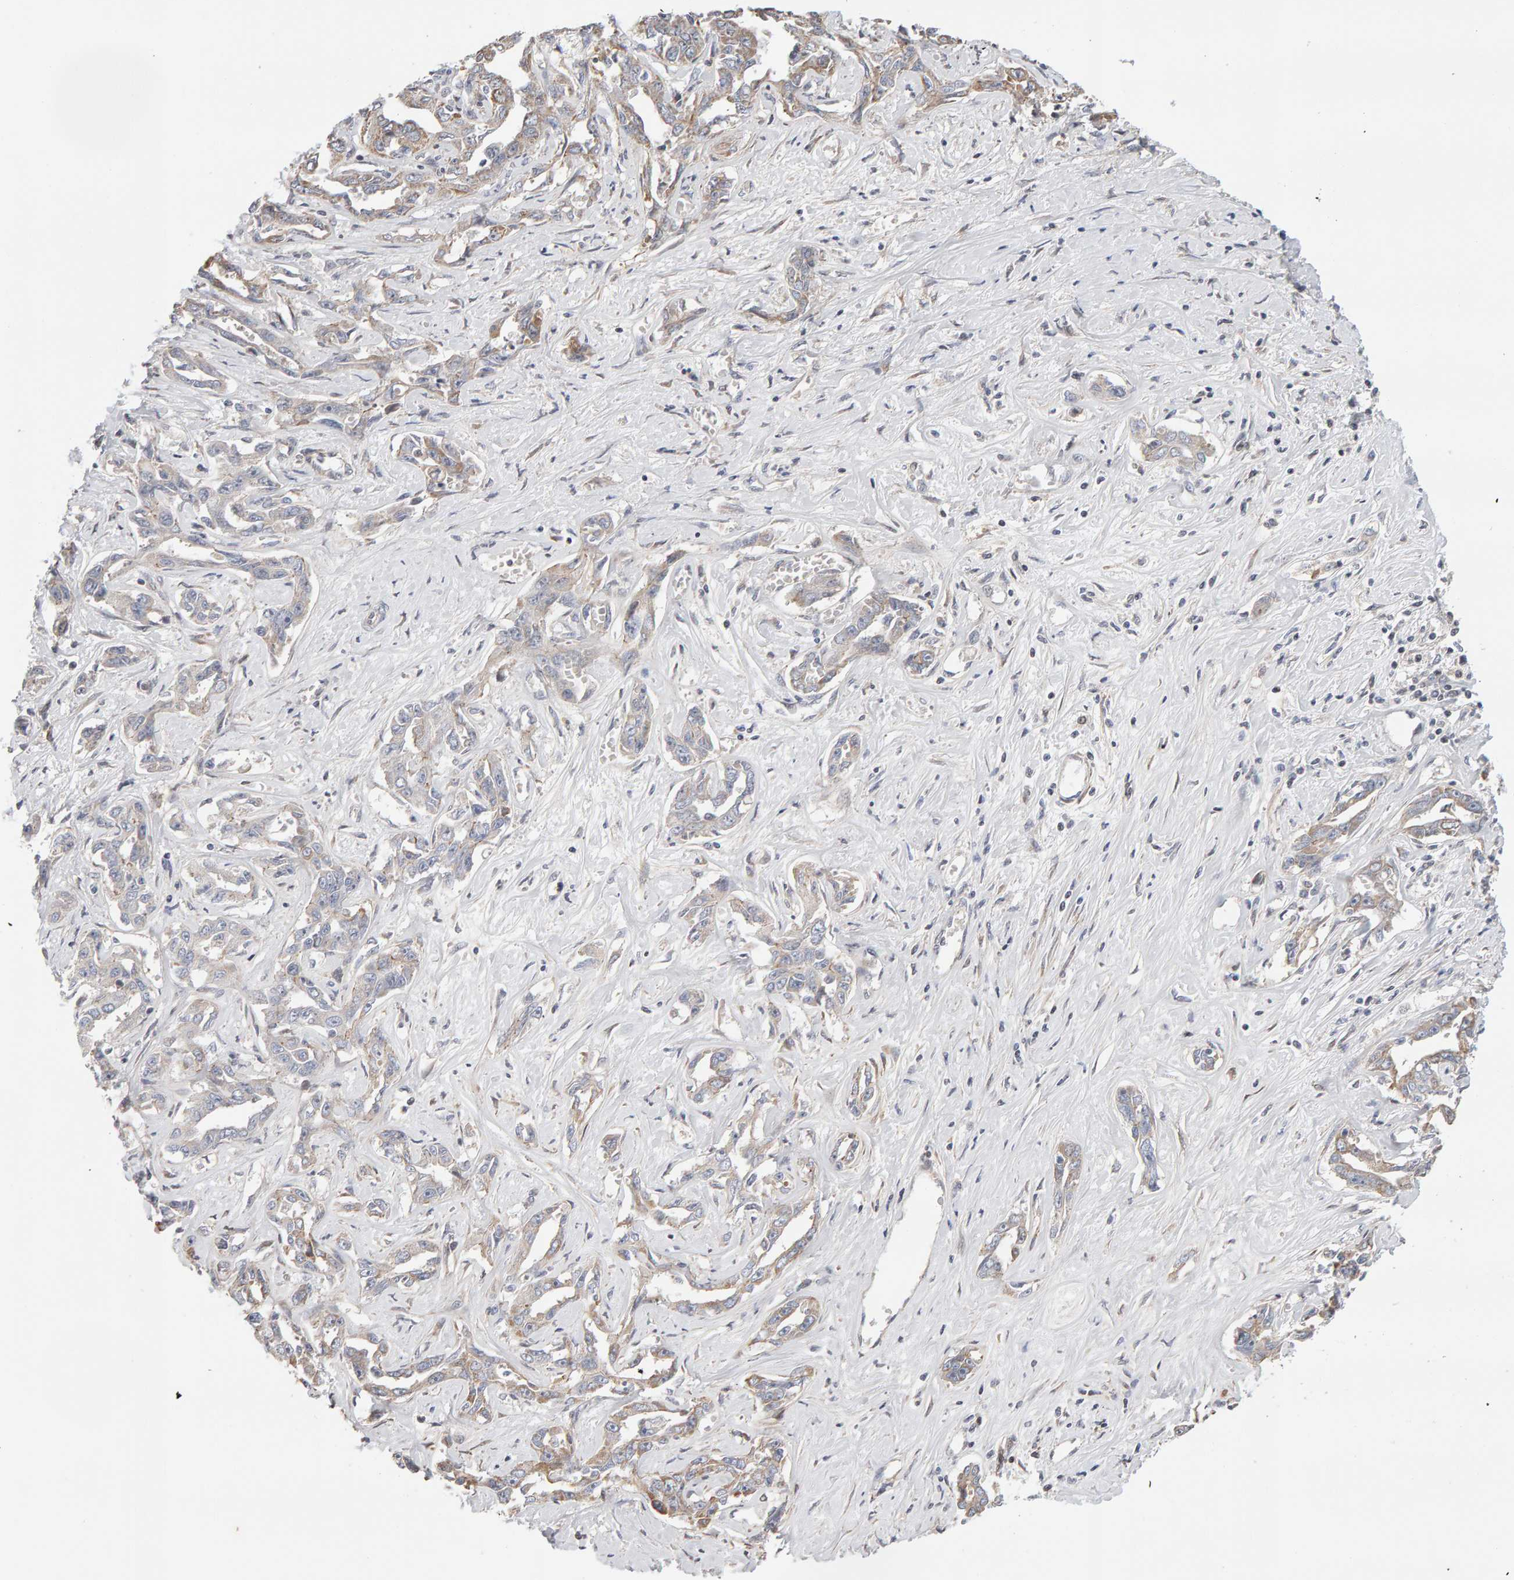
{"staining": {"intensity": "weak", "quantity": "25%-75%", "location": "cytoplasmic/membranous"}, "tissue": "liver cancer", "cell_type": "Tumor cells", "image_type": "cancer", "snomed": [{"axis": "morphology", "description": "Cholangiocarcinoma"}, {"axis": "topography", "description": "Liver"}], "caption": "Tumor cells reveal low levels of weak cytoplasmic/membranous expression in approximately 25%-75% of cells in cholangiocarcinoma (liver). The staining was performed using DAB (3,3'-diaminobenzidine) to visualize the protein expression in brown, while the nuclei were stained in blue with hematoxylin (Magnification: 20x).", "gene": "LZTS1", "patient": {"sex": "male", "age": 59}}